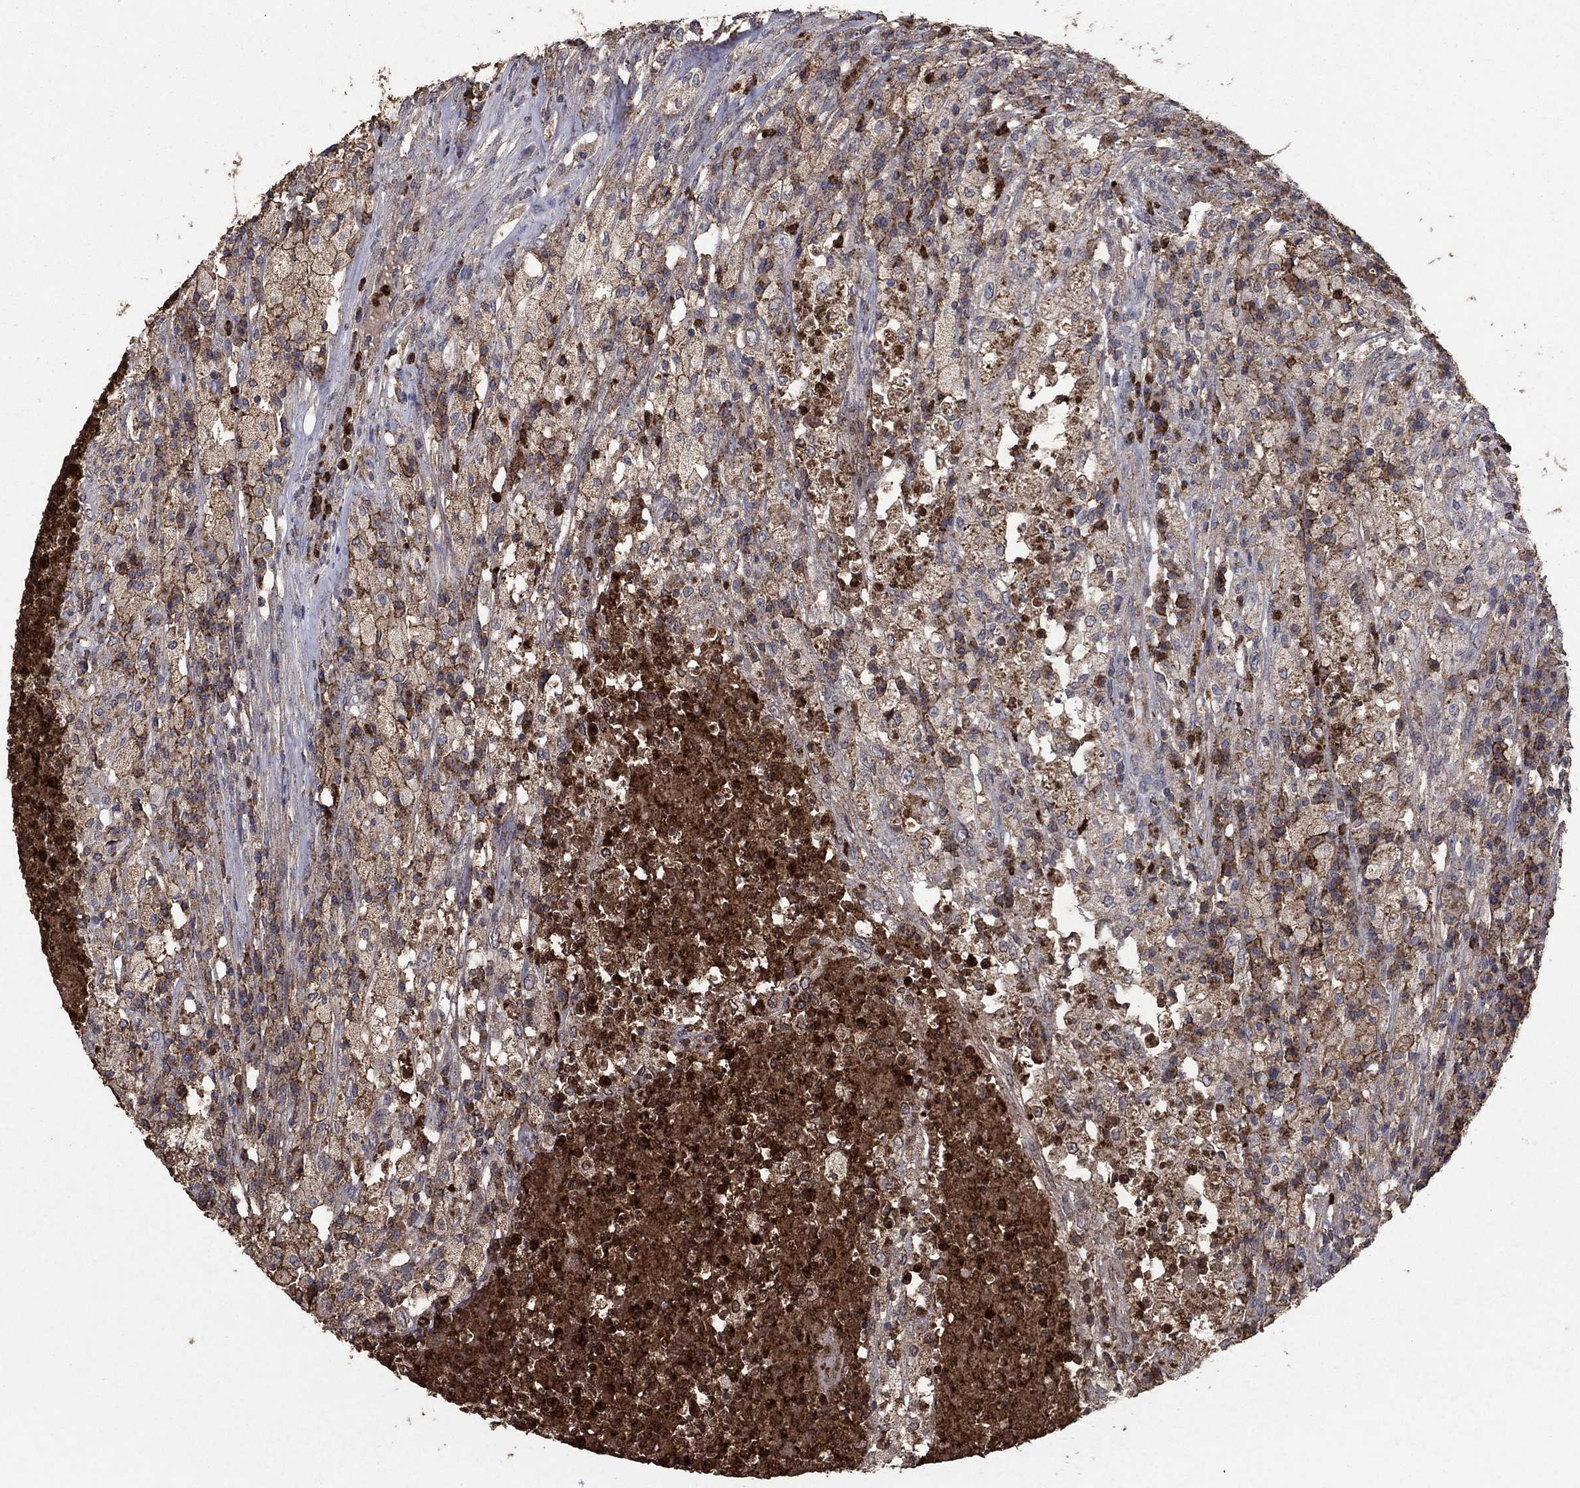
{"staining": {"intensity": "strong", "quantity": "<25%", "location": "cytoplasmic/membranous"}, "tissue": "testis cancer", "cell_type": "Tumor cells", "image_type": "cancer", "snomed": [{"axis": "morphology", "description": "Necrosis, NOS"}, {"axis": "morphology", "description": "Carcinoma, Embryonal, NOS"}, {"axis": "topography", "description": "Testis"}], "caption": "Testis embryonal carcinoma stained with a protein marker reveals strong staining in tumor cells.", "gene": "CD24", "patient": {"sex": "male", "age": 19}}